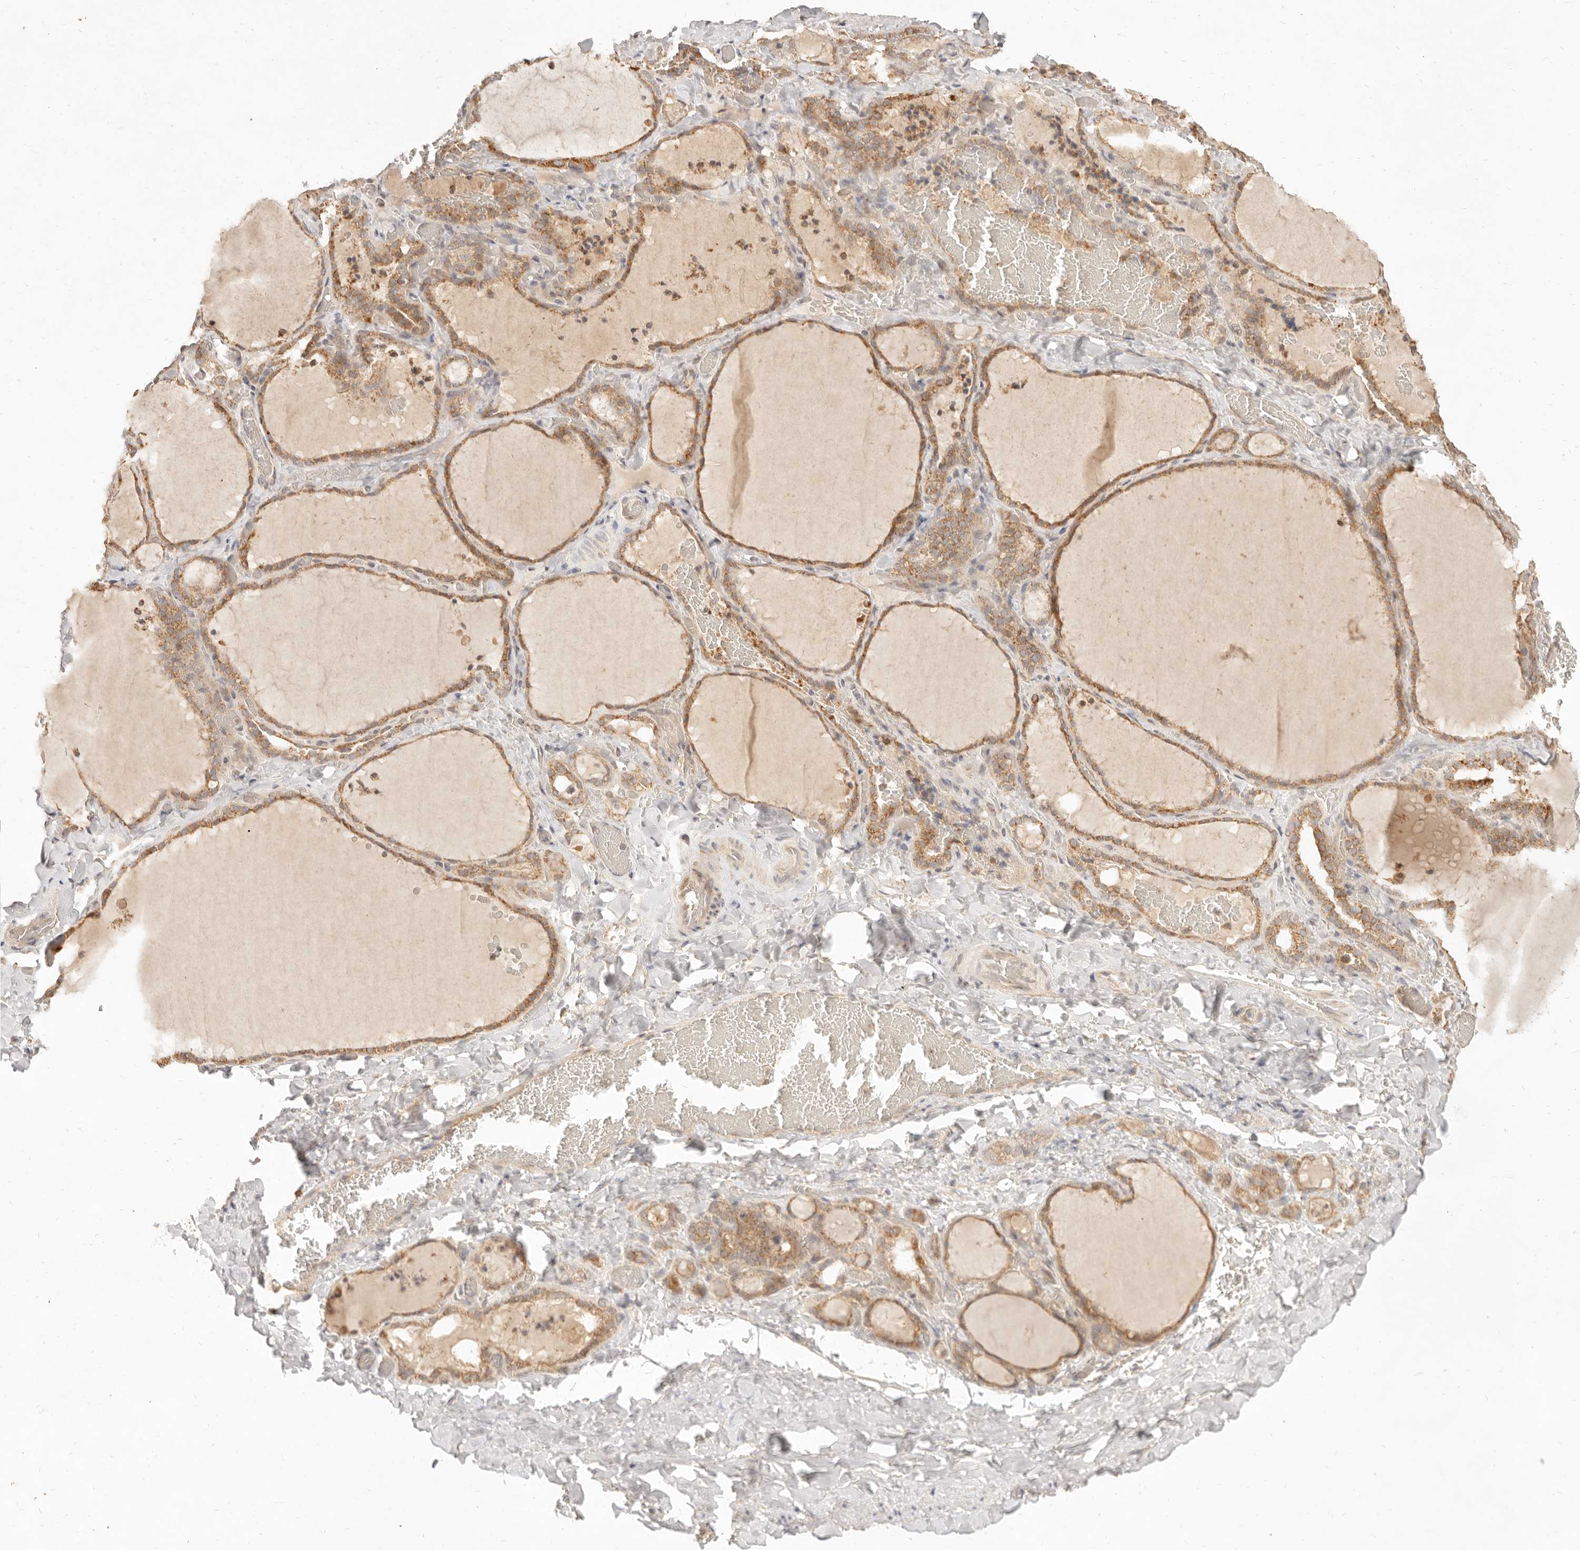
{"staining": {"intensity": "moderate", "quantity": ">75%", "location": "cytoplasmic/membranous"}, "tissue": "thyroid gland", "cell_type": "Glandular cells", "image_type": "normal", "snomed": [{"axis": "morphology", "description": "Normal tissue, NOS"}, {"axis": "topography", "description": "Thyroid gland"}], "caption": "This is a photomicrograph of IHC staining of unremarkable thyroid gland, which shows moderate positivity in the cytoplasmic/membranous of glandular cells.", "gene": "CPLANE2", "patient": {"sex": "female", "age": 22}}